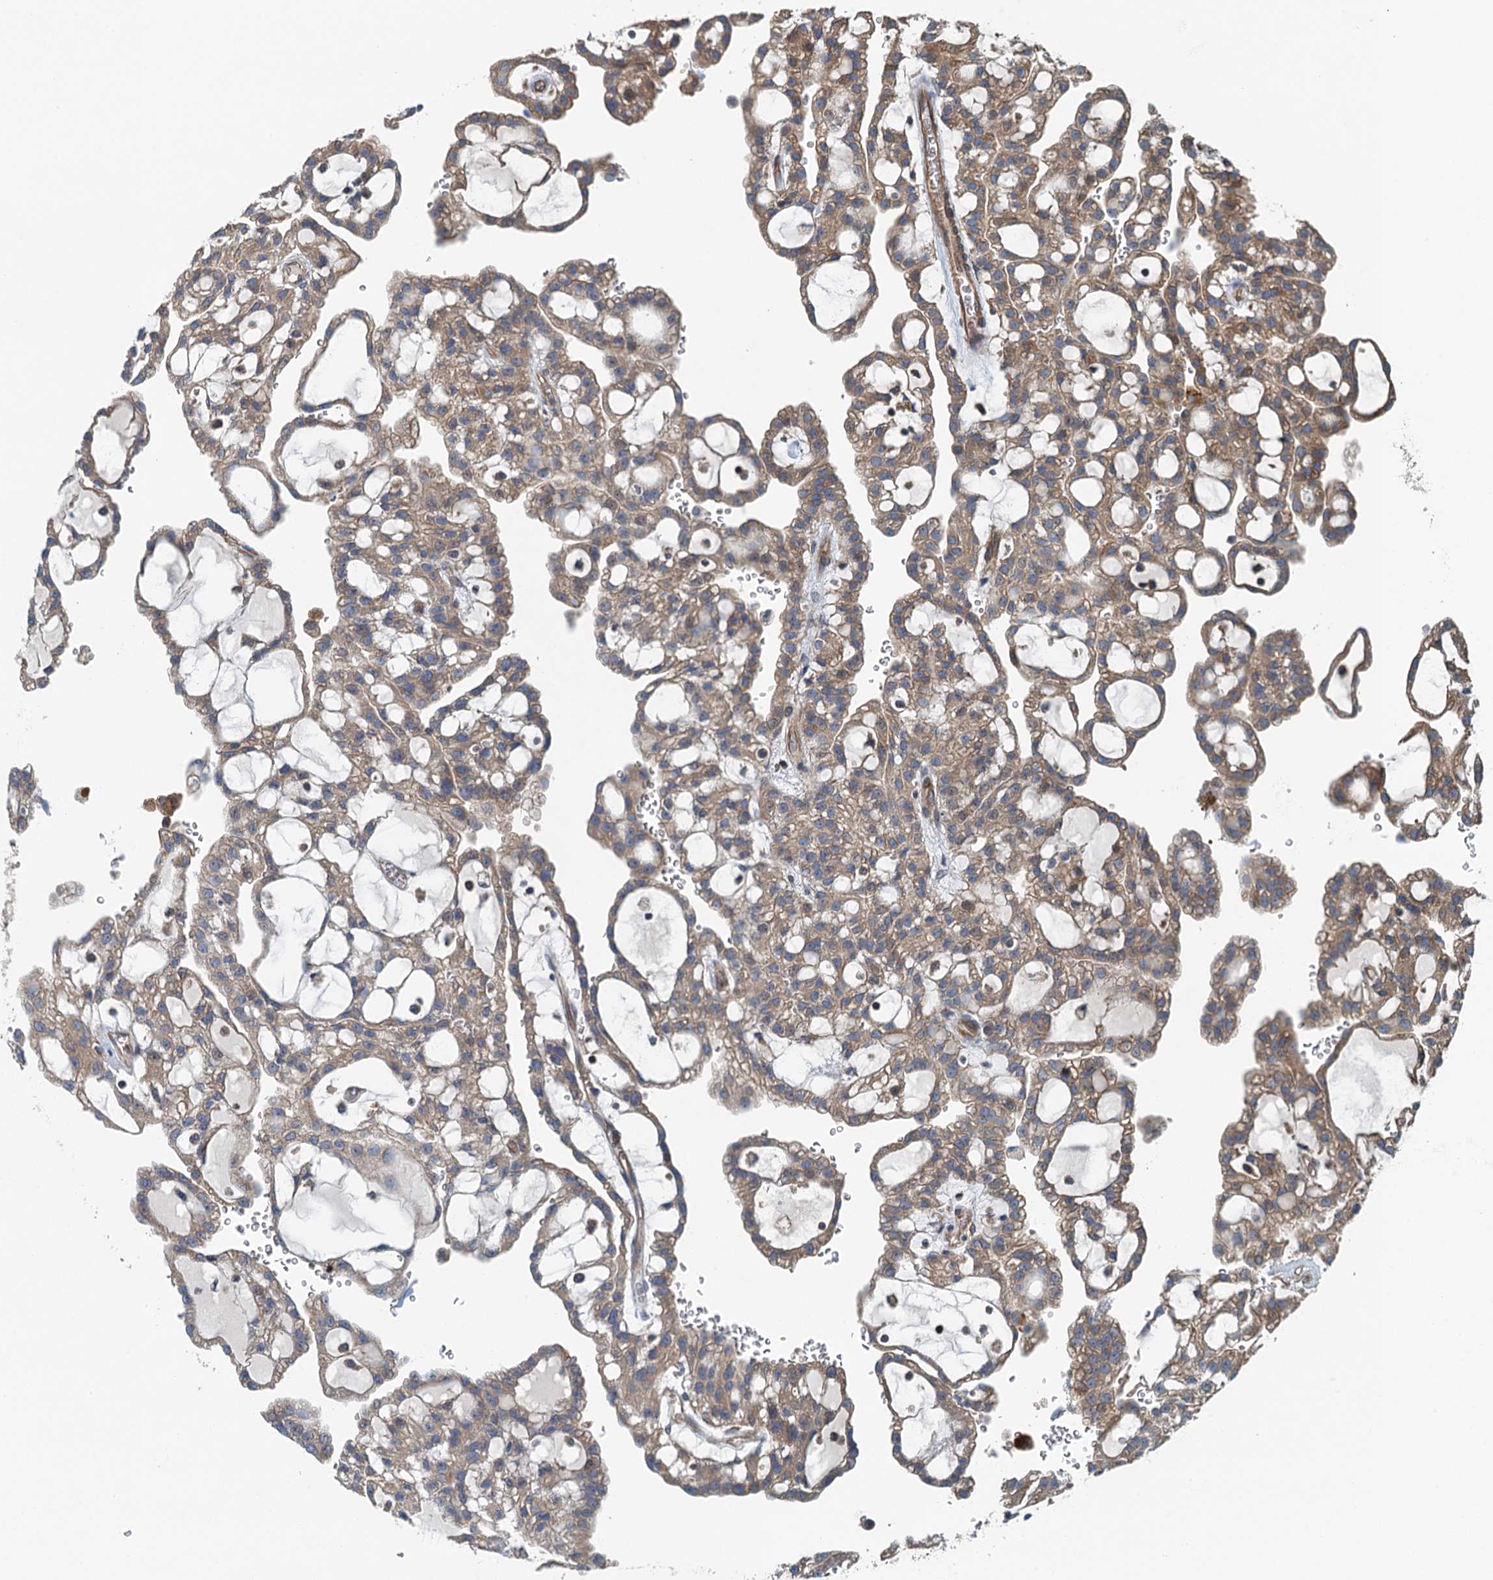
{"staining": {"intensity": "moderate", "quantity": ">75%", "location": "cytoplasmic/membranous"}, "tissue": "renal cancer", "cell_type": "Tumor cells", "image_type": "cancer", "snomed": [{"axis": "morphology", "description": "Adenocarcinoma, NOS"}, {"axis": "topography", "description": "Kidney"}], "caption": "The micrograph demonstrates immunohistochemical staining of renal cancer (adenocarcinoma). There is moderate cytoplasmic/membranous positivity is appreciated in about >75% of tumor cells.", "gene": "PPP1R14D", "patient": {"sex": "male", "age": 63}}